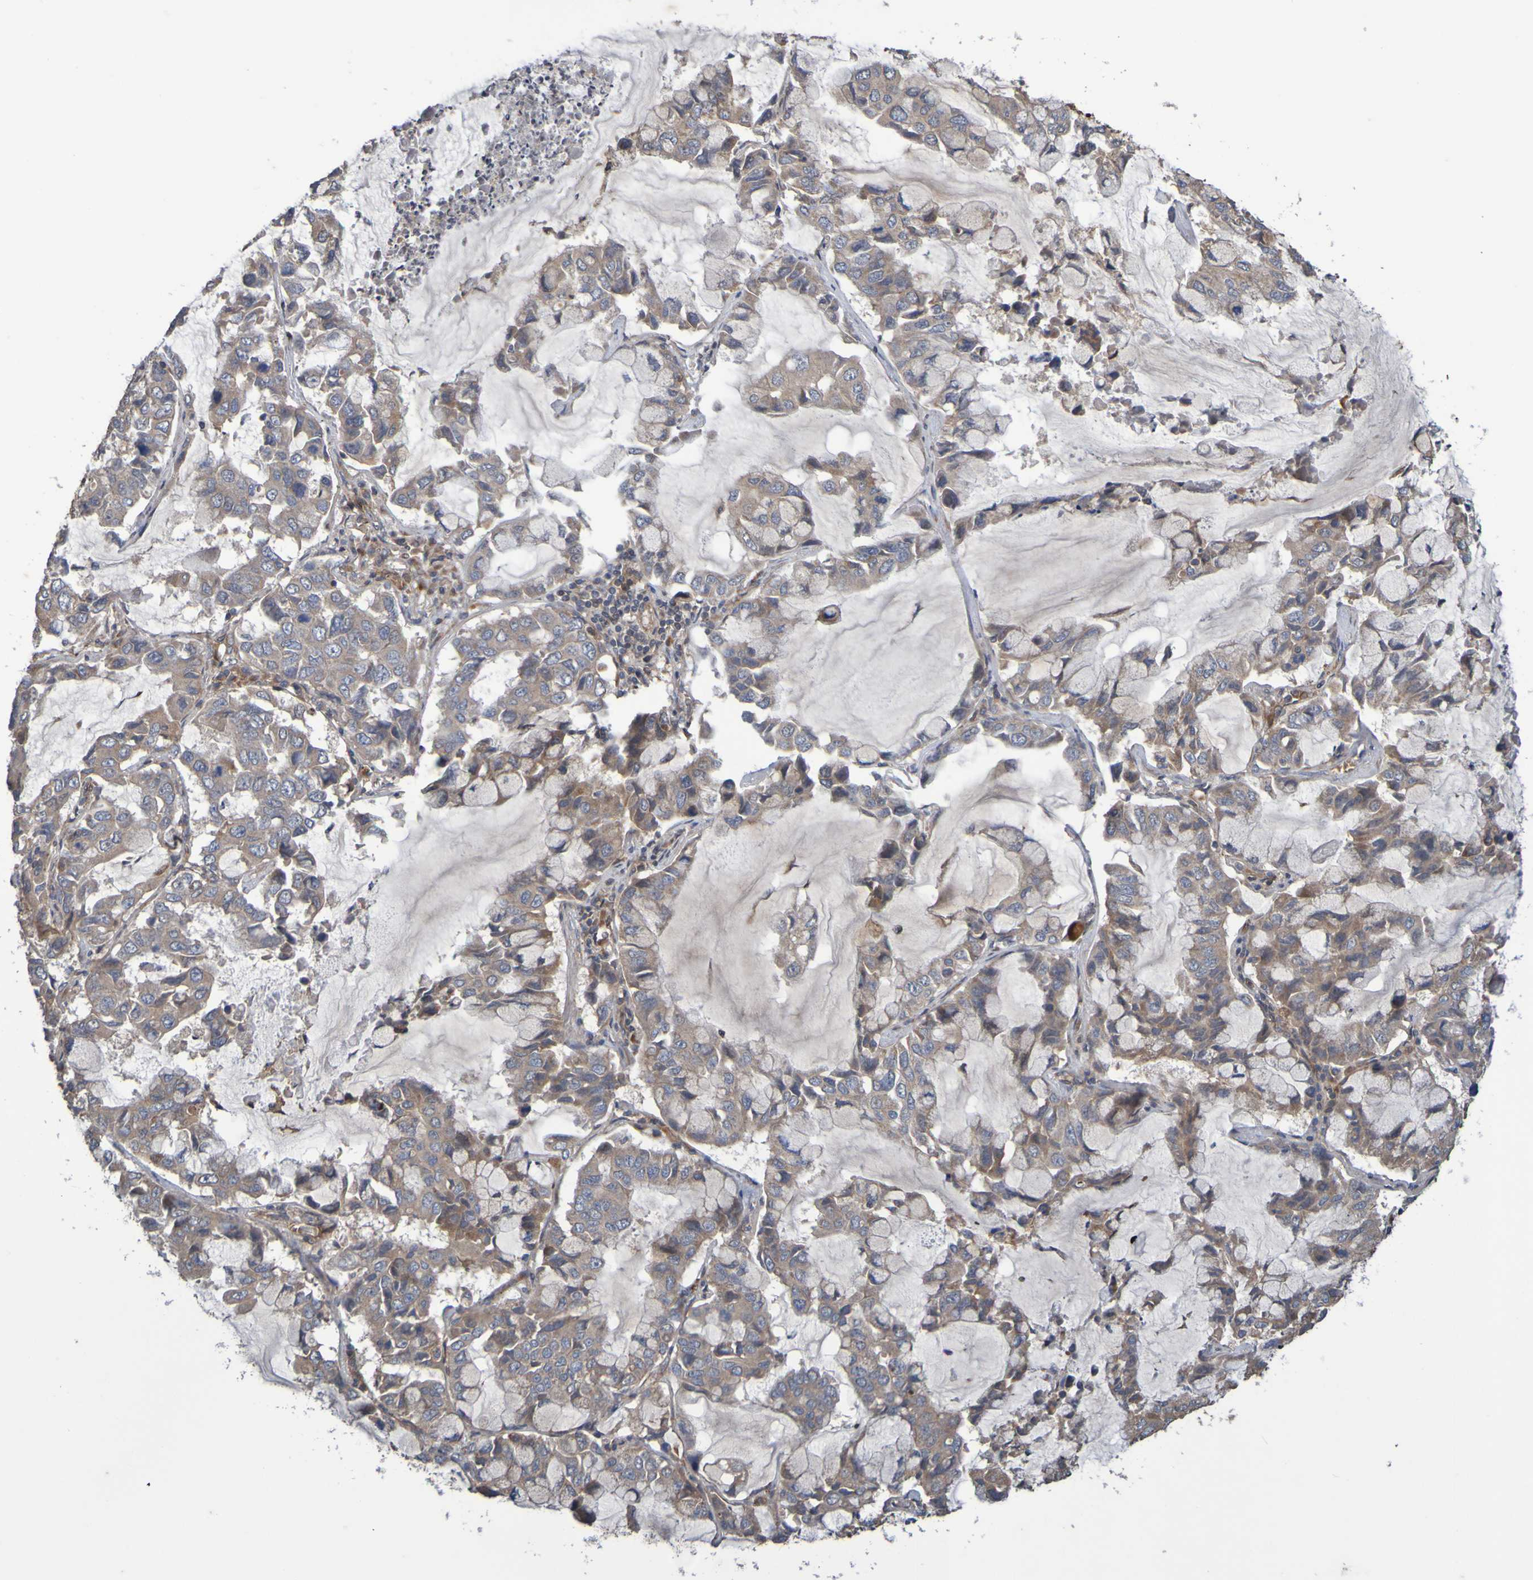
{"staining": {"intensity": "weak", "quantity": ">75%", "location": "cytoplasmic/membranous"}, "tissue": "lung cancer", "cell_type": "Tumor cells", "image_type": "cancer", "snomed": [{"axis": "morphology", "description": "Adenocarcinoma, NOS"}, {"axis": "topography", "description": "Lung"}], "caption": "Human lung cancer stained with a protein marker reveals weak staining in tumor cells.", "gene": "UCN", "patient": {"sex": "male", "age": 64}}